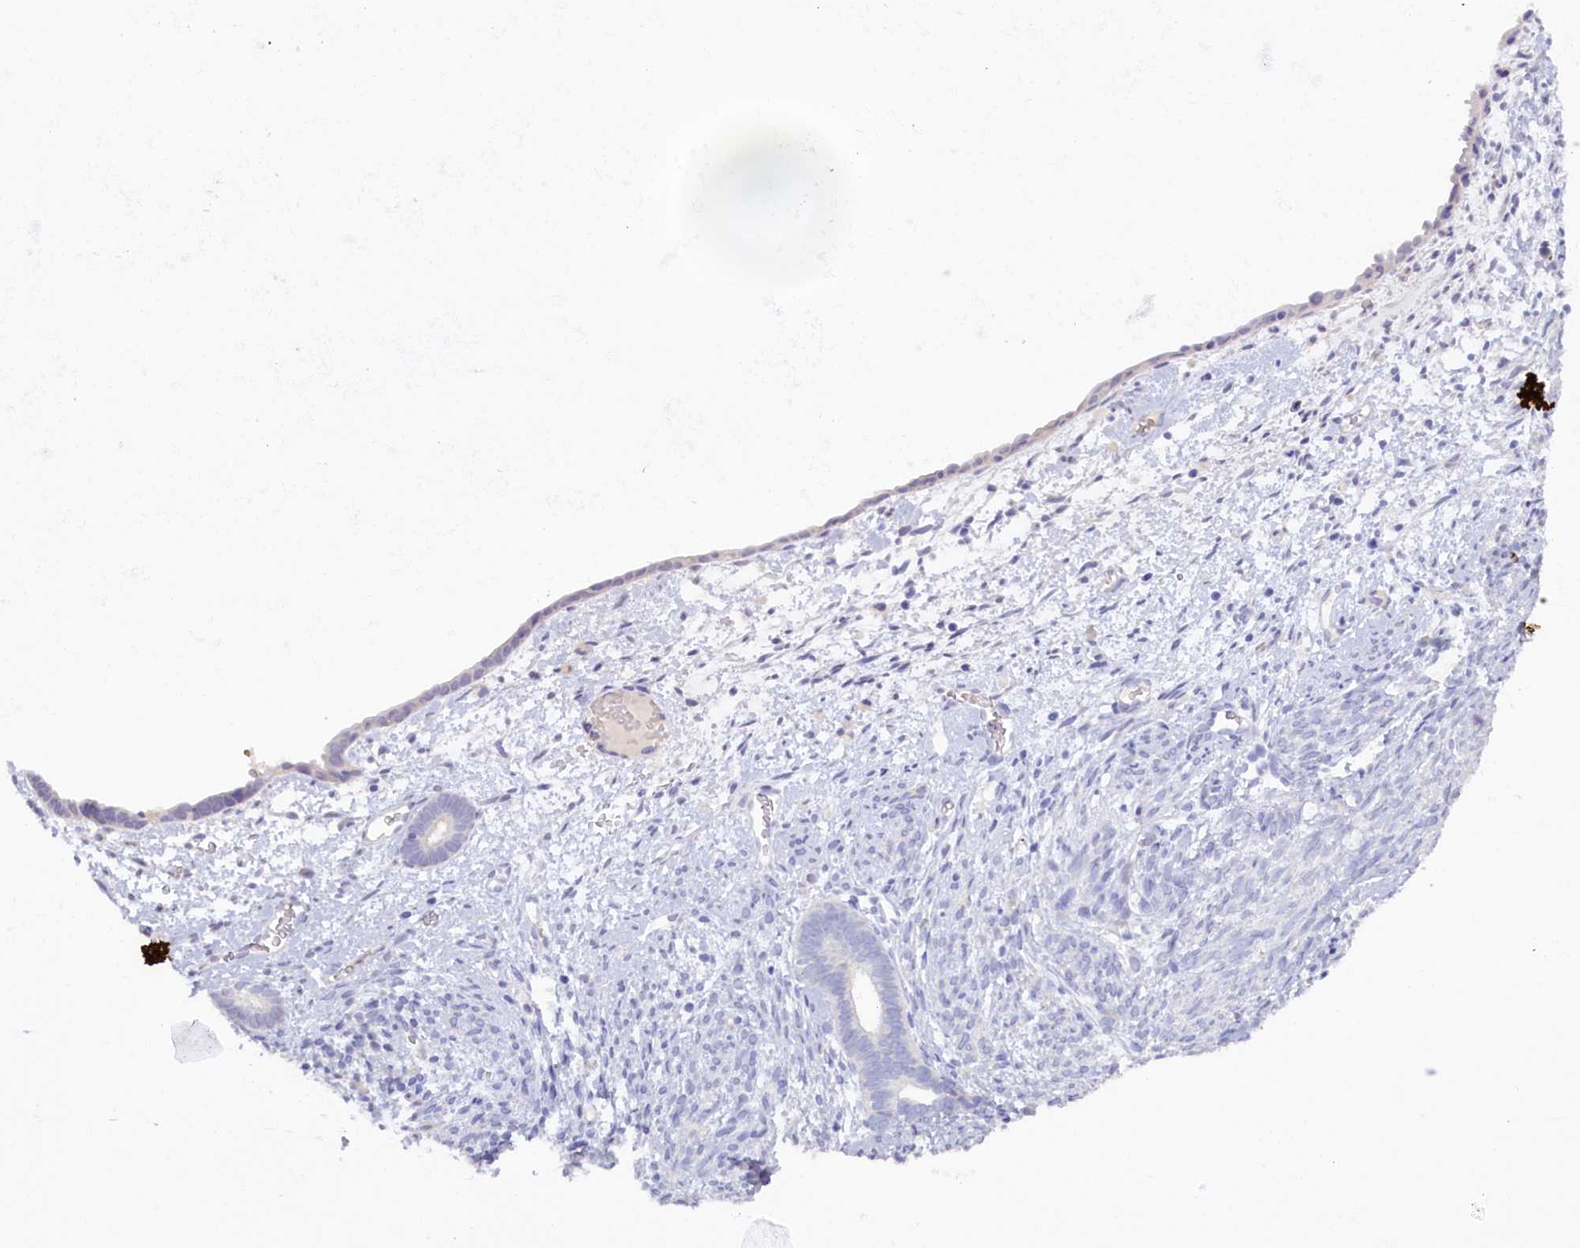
{"staining": {"intensity": "negative", "quantity": "none", "location": "none"}, "tissue": "endometrium", "cell_type": "Cells in endometrial stroma", "image_type": "normal", "snomed": [{"axis": "morphology", "description": "Normal tissue, NOS"}, {"axis": "morphology", "description": "Adenocarcinoma, NOS"}, {"axis": "topography", "description": "Endometrium"}], "caption": "Immunohistochemistry of normal endometrium exhibits no expression in cells in endometrial stroma.", "gene": "ZSWIM4", "patient": {"sex": "female", "age": 57}}